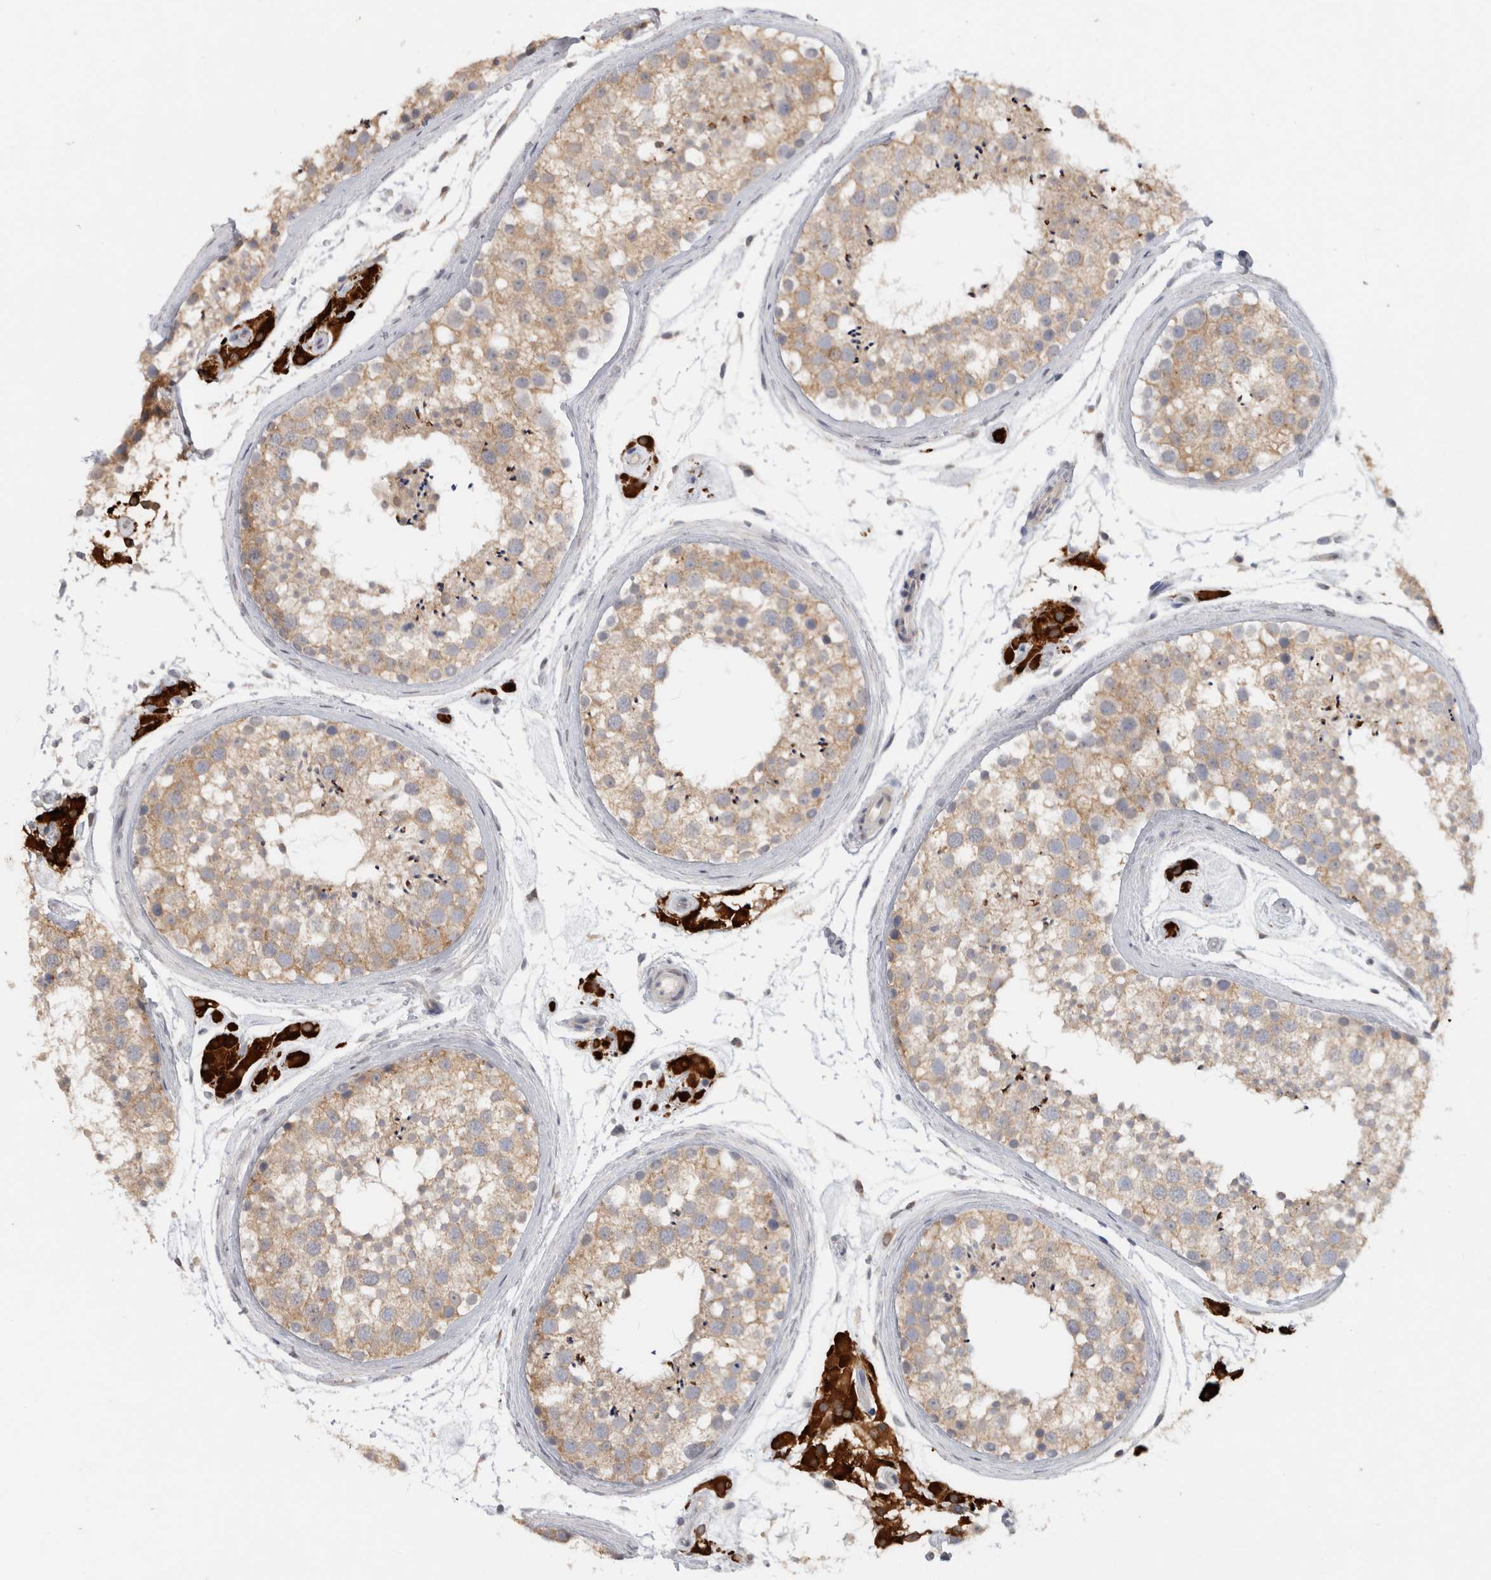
{"staining": {"intensity": "moderate", "quantity": ">75%", "location": "cytoplasmic/membranous"}, "tissue": "testis", "cell_type": "Cells in seminiferous ducts", "image_type": "normal", "snomed": [{"axis": "morphology", "description": "Normal tissue, NOS"}, {"axis": "topography", "description": "Testis"}], "caption": "High-magnification brightfield microscopy of unremarkable testis stained with DAB (brown) and counterstained with hematoxylin (blue). cells in seminiferous ducts exhibit moderate cytoplasmic/membranous expression is appreciated in about>75% of cells. The staining is performed using DAB (3,3'-diaminobenzidine) brown chromogen to label protein expression. The nuclei are counter-stained blue using hematoxylin.", "gene": "RAB18", "patient": {"sex": "male", "age": 46}}